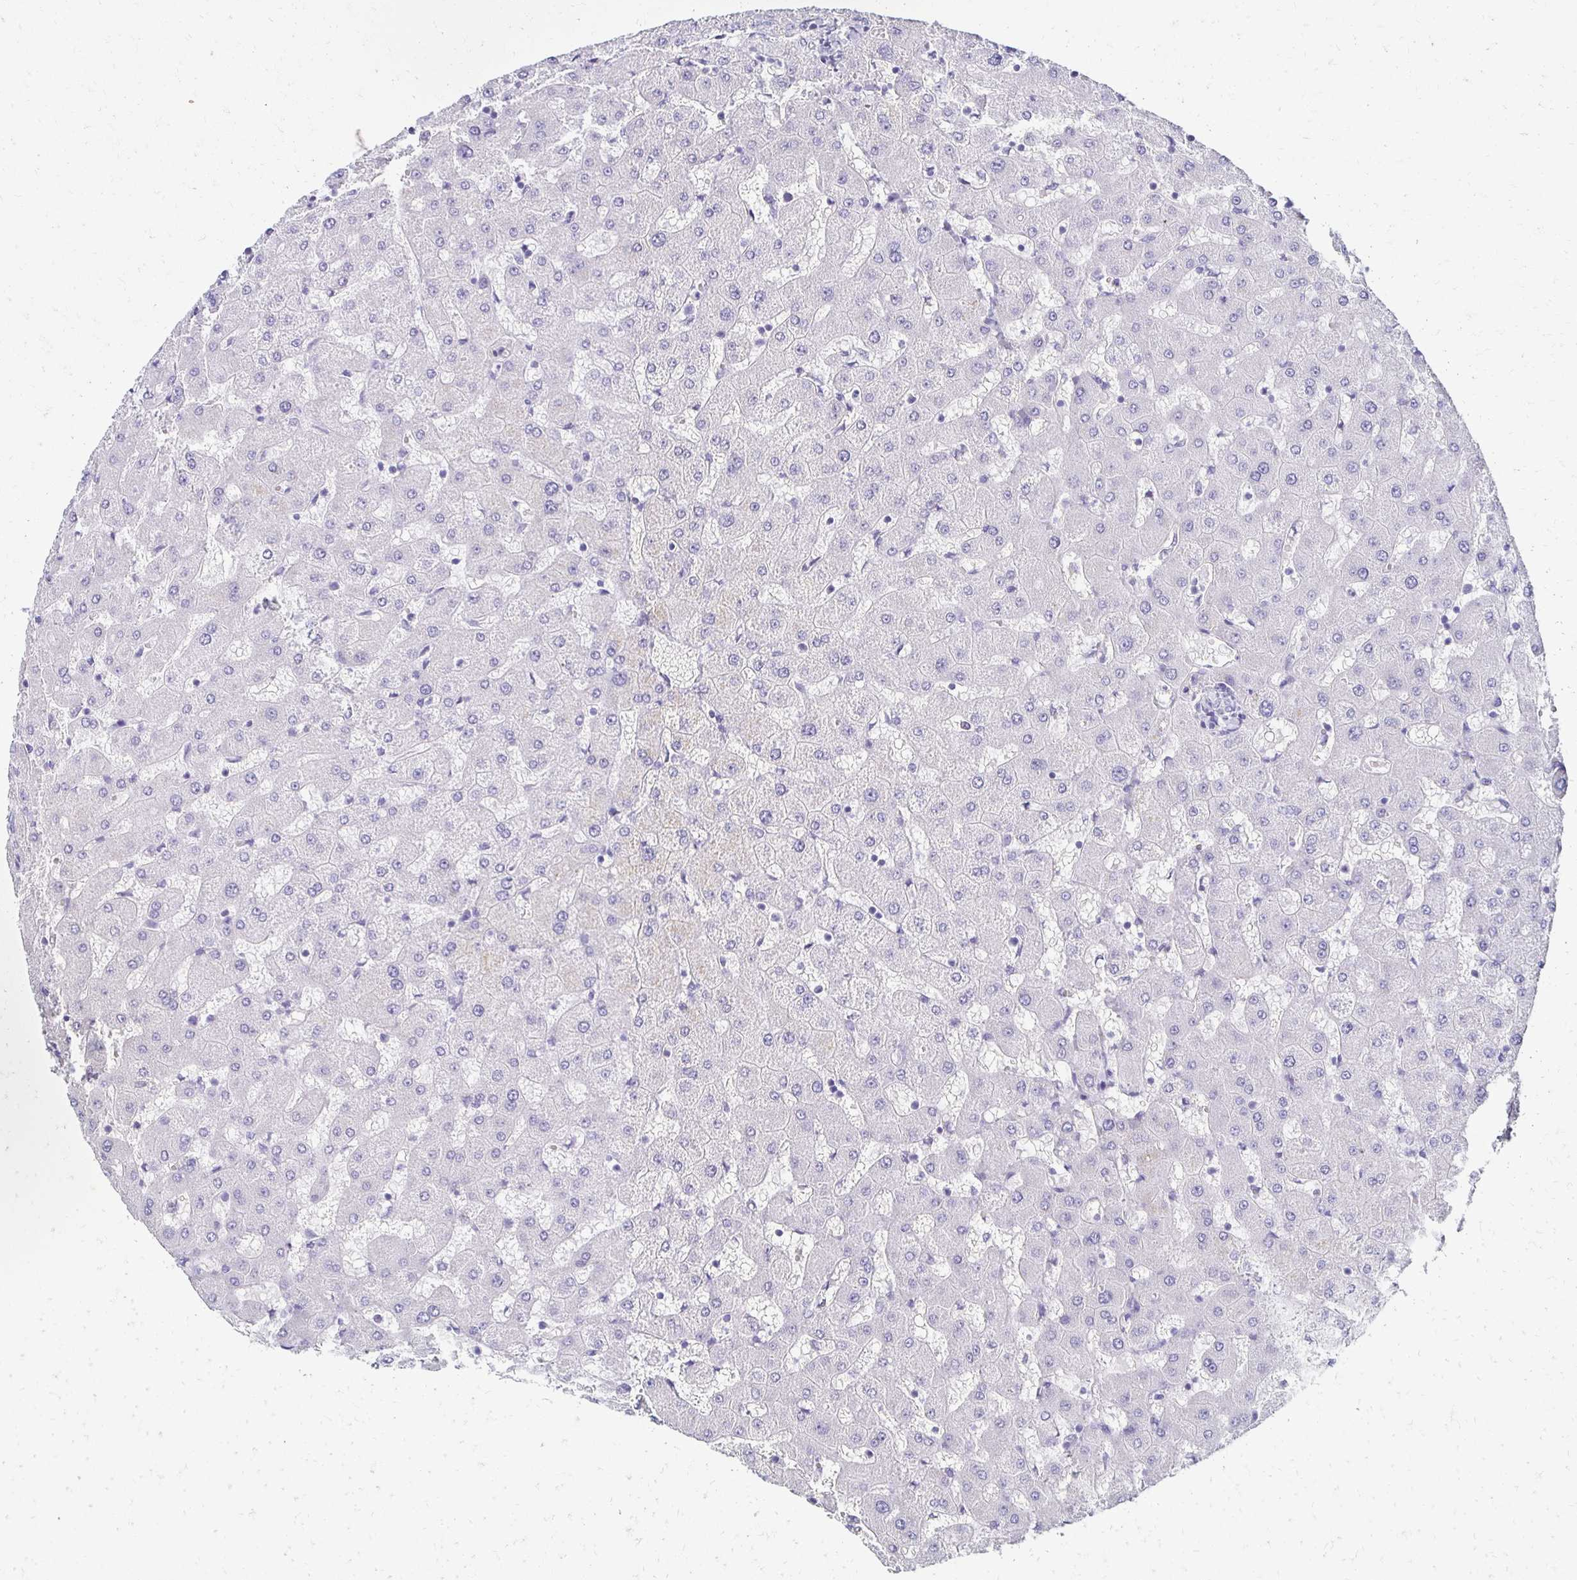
{"staining": {"intensity": "negative", "quantity": "none", "location": "none"}, "tissue": "liver", "cell_type": "Cholangiocytes", "image_type": "normal", "snomed": [{"axis": "morphology", "description": "Normal tissue, NOS"}, {"axis": "topography", "description": "Liver"}], "caption": "High magnification brightfield microscopy of normal liver stained with DAB (brown) and counterstained with hematoxylin (blue): cholangiocytes show no significant staining. (Brightfield microscopy of DAB immunohistochemistry (IHC) at high magnification).", "gene": "TMEM54", "patient": {"sex": "female", "age": 63}}